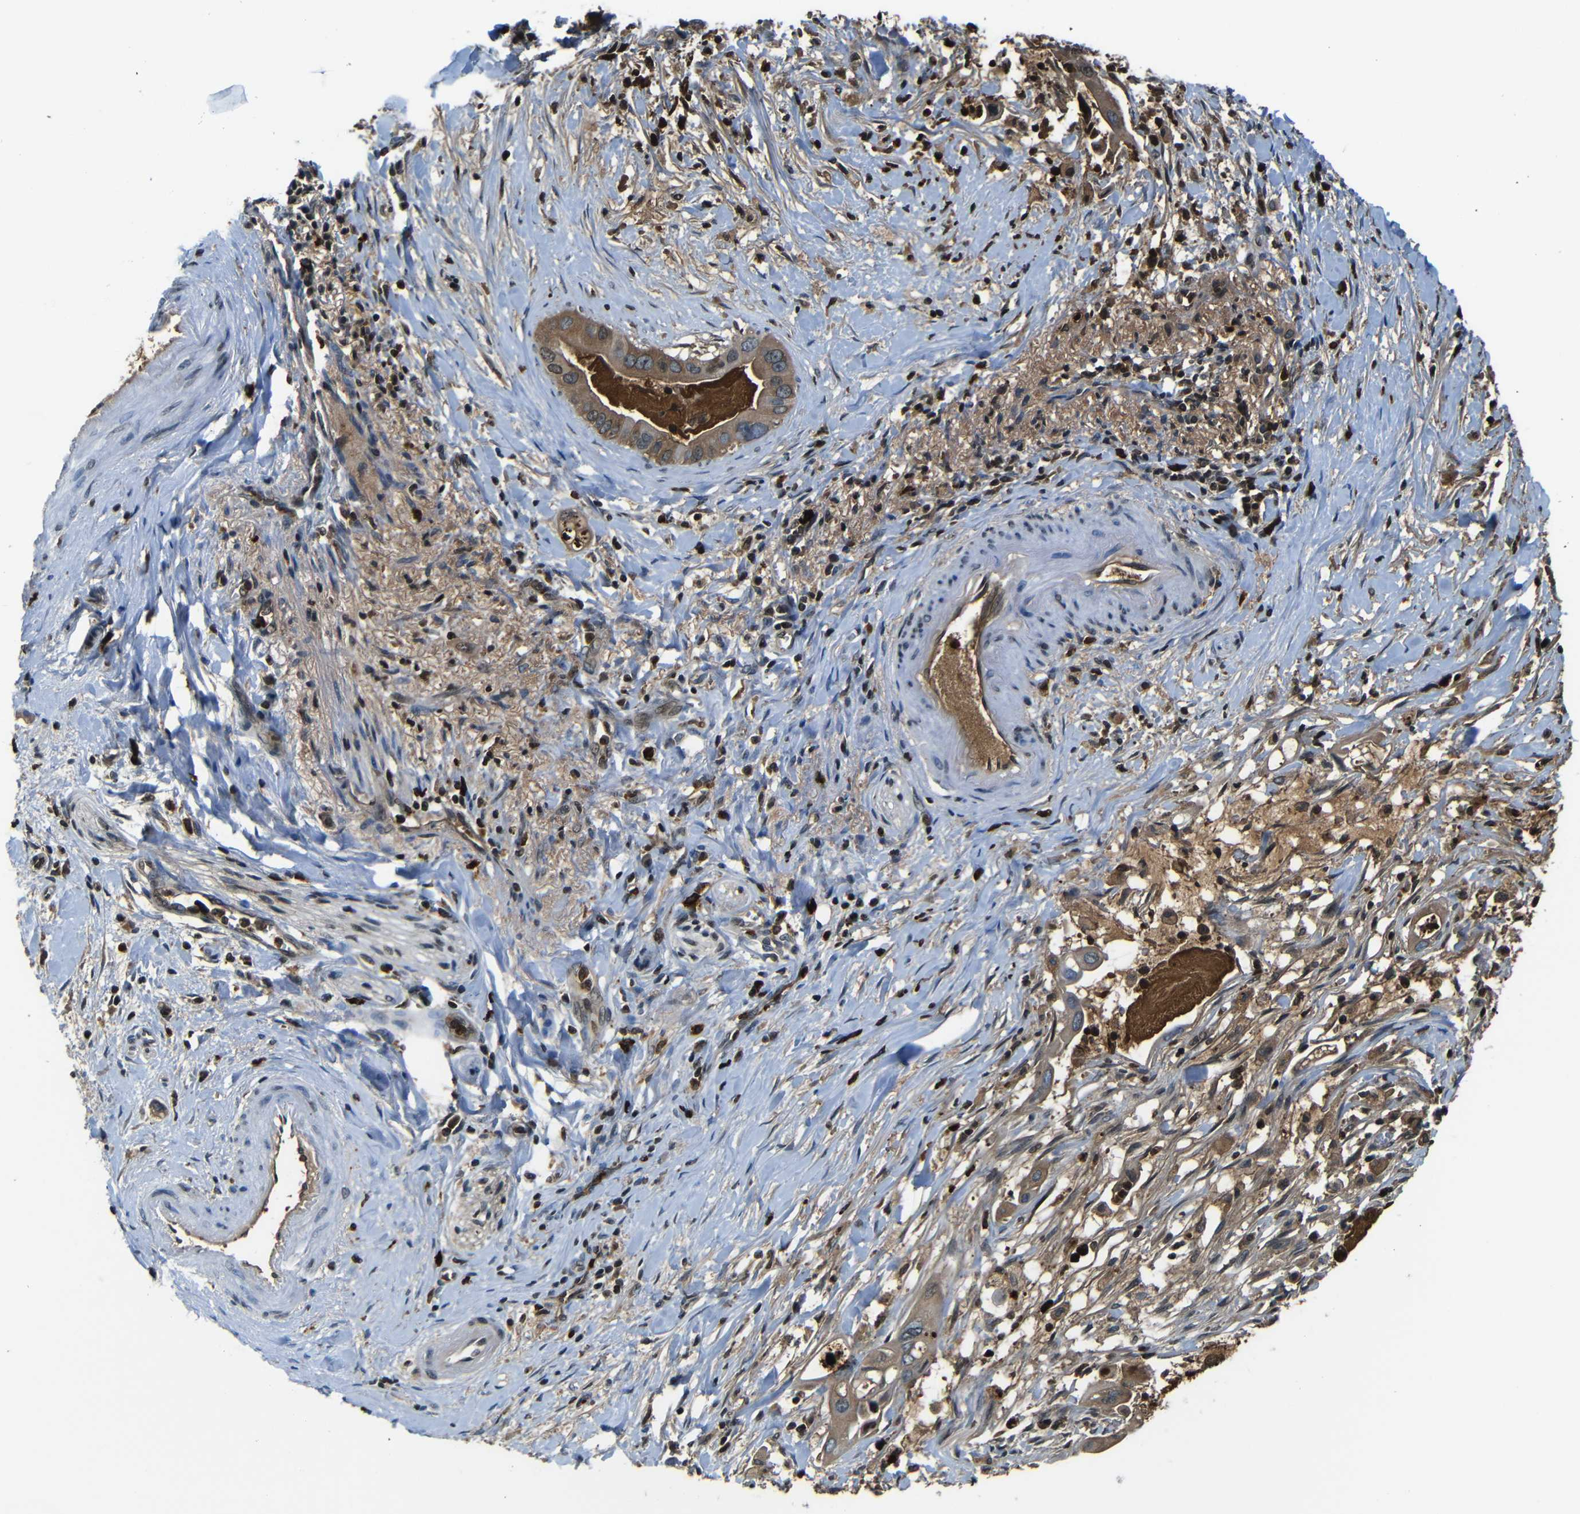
{"staining": {"intensity": "moderate", "quantity": ">75%", "location": "cytoplasmic/membranous"}, "tissue": "pancreatic cancer", "cell_type": "Tumor cells", "image_type": "cancer", "snomed": [{"axis": "morphology", "description": "Adenocarcinoma, NOS"}, {"axis": "topography", "description": "Pancreas"}], "caption": "Immunohistochemical staining of human pancreatic adenocarcinoma exhibits moderate cytoplasmic/membranous protein expression in approximately >75% of tumor cells. The protein of interest is shown in brown color, while the nuclei are stained blue.", "gene": "SERPINA1", "patient": {"sex": "male", "age": 55}}